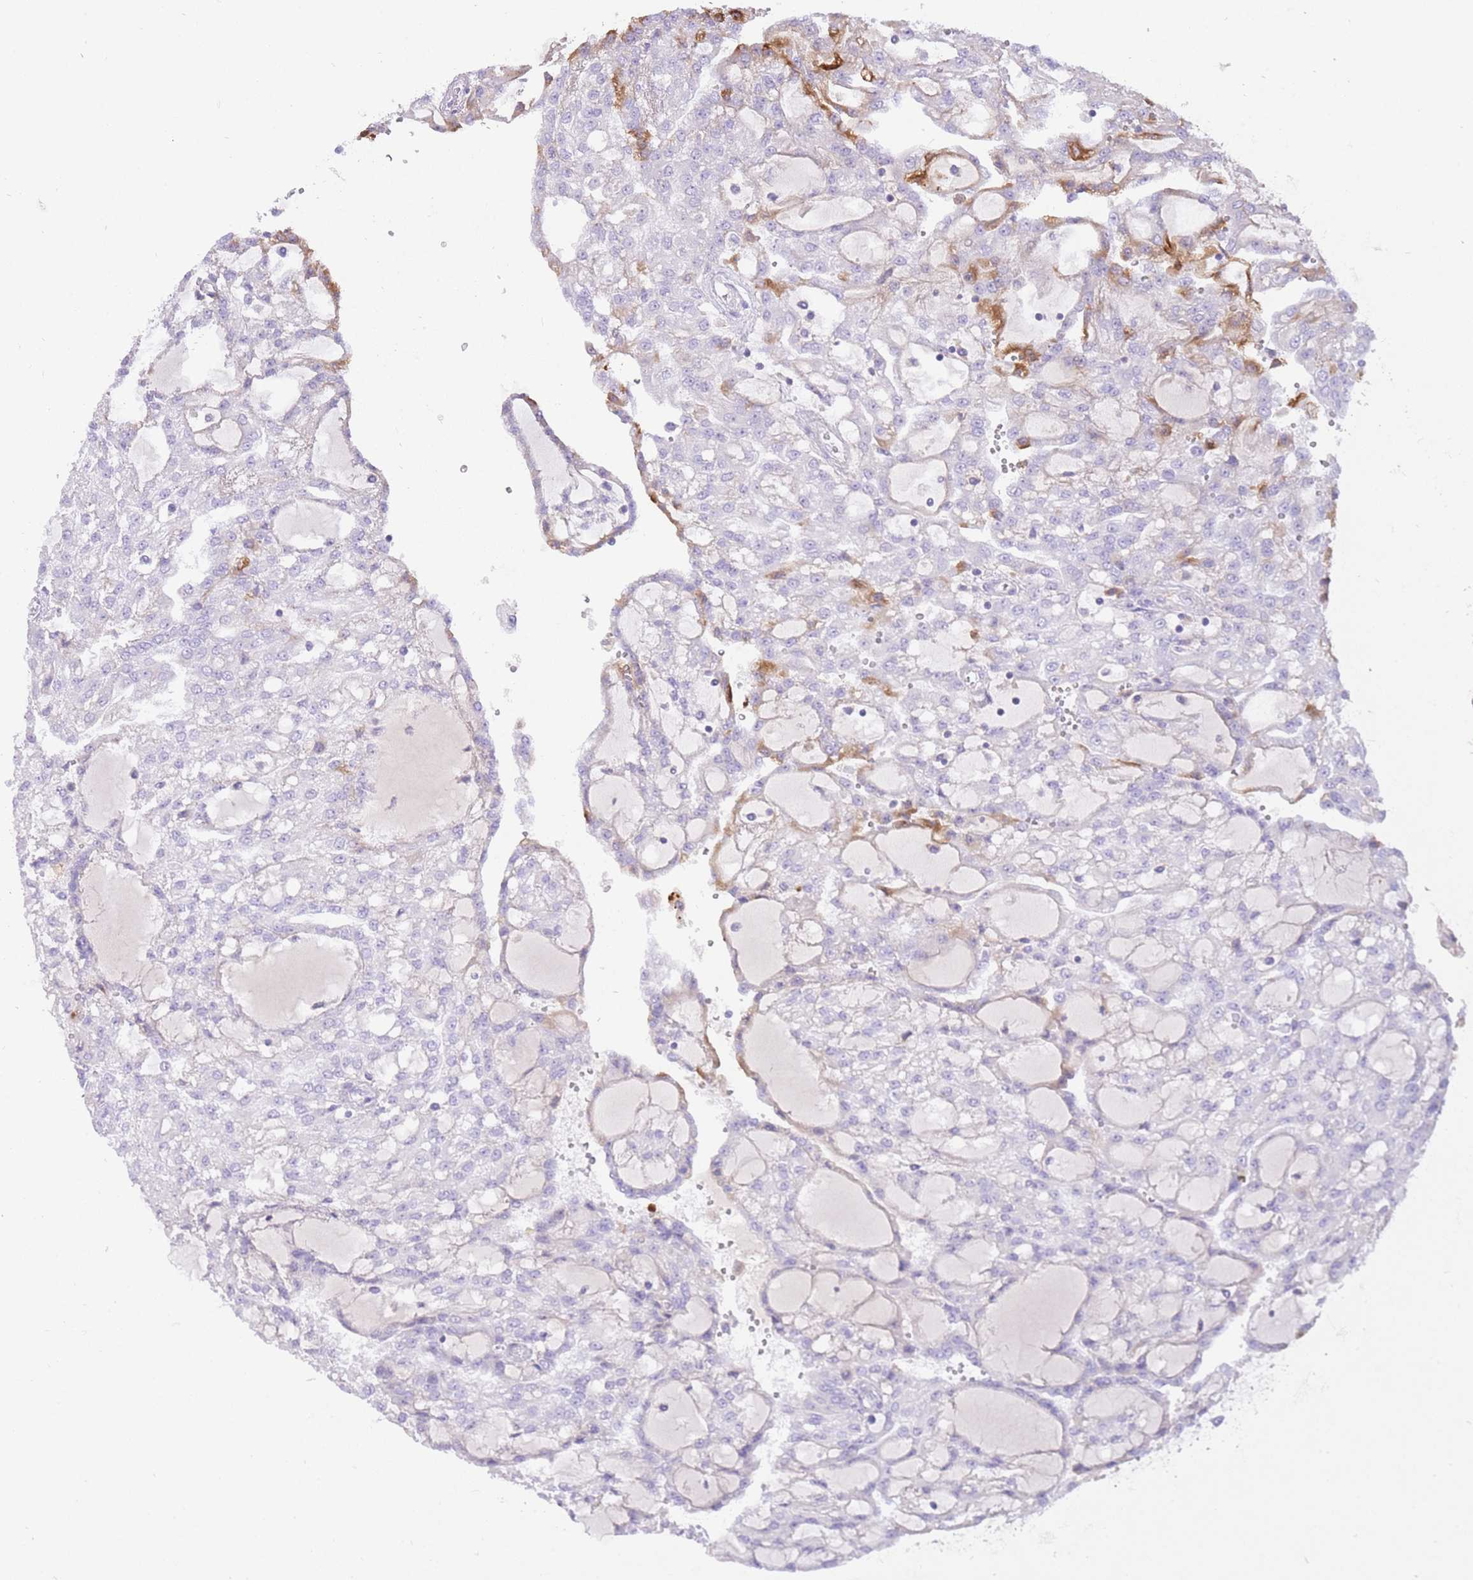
{"staining": {"intensity": "negative", "quantity": "none", "location": "none"}, "tissue": "renal cancer", "cell_type": "Tumor cells", "image_type": "cancer", "snomed": [{"axis": "morphology", "description": "Adenocarcinoma, NOS"}, {"axis": "topography", "description": "Kidney"}], "caption": "The histopathology image exhibits no staining of tumor cells in renal cancer (adenocarcinoma).", "gene": "HRG", "patient": {"sex": "male", "age": 63}}